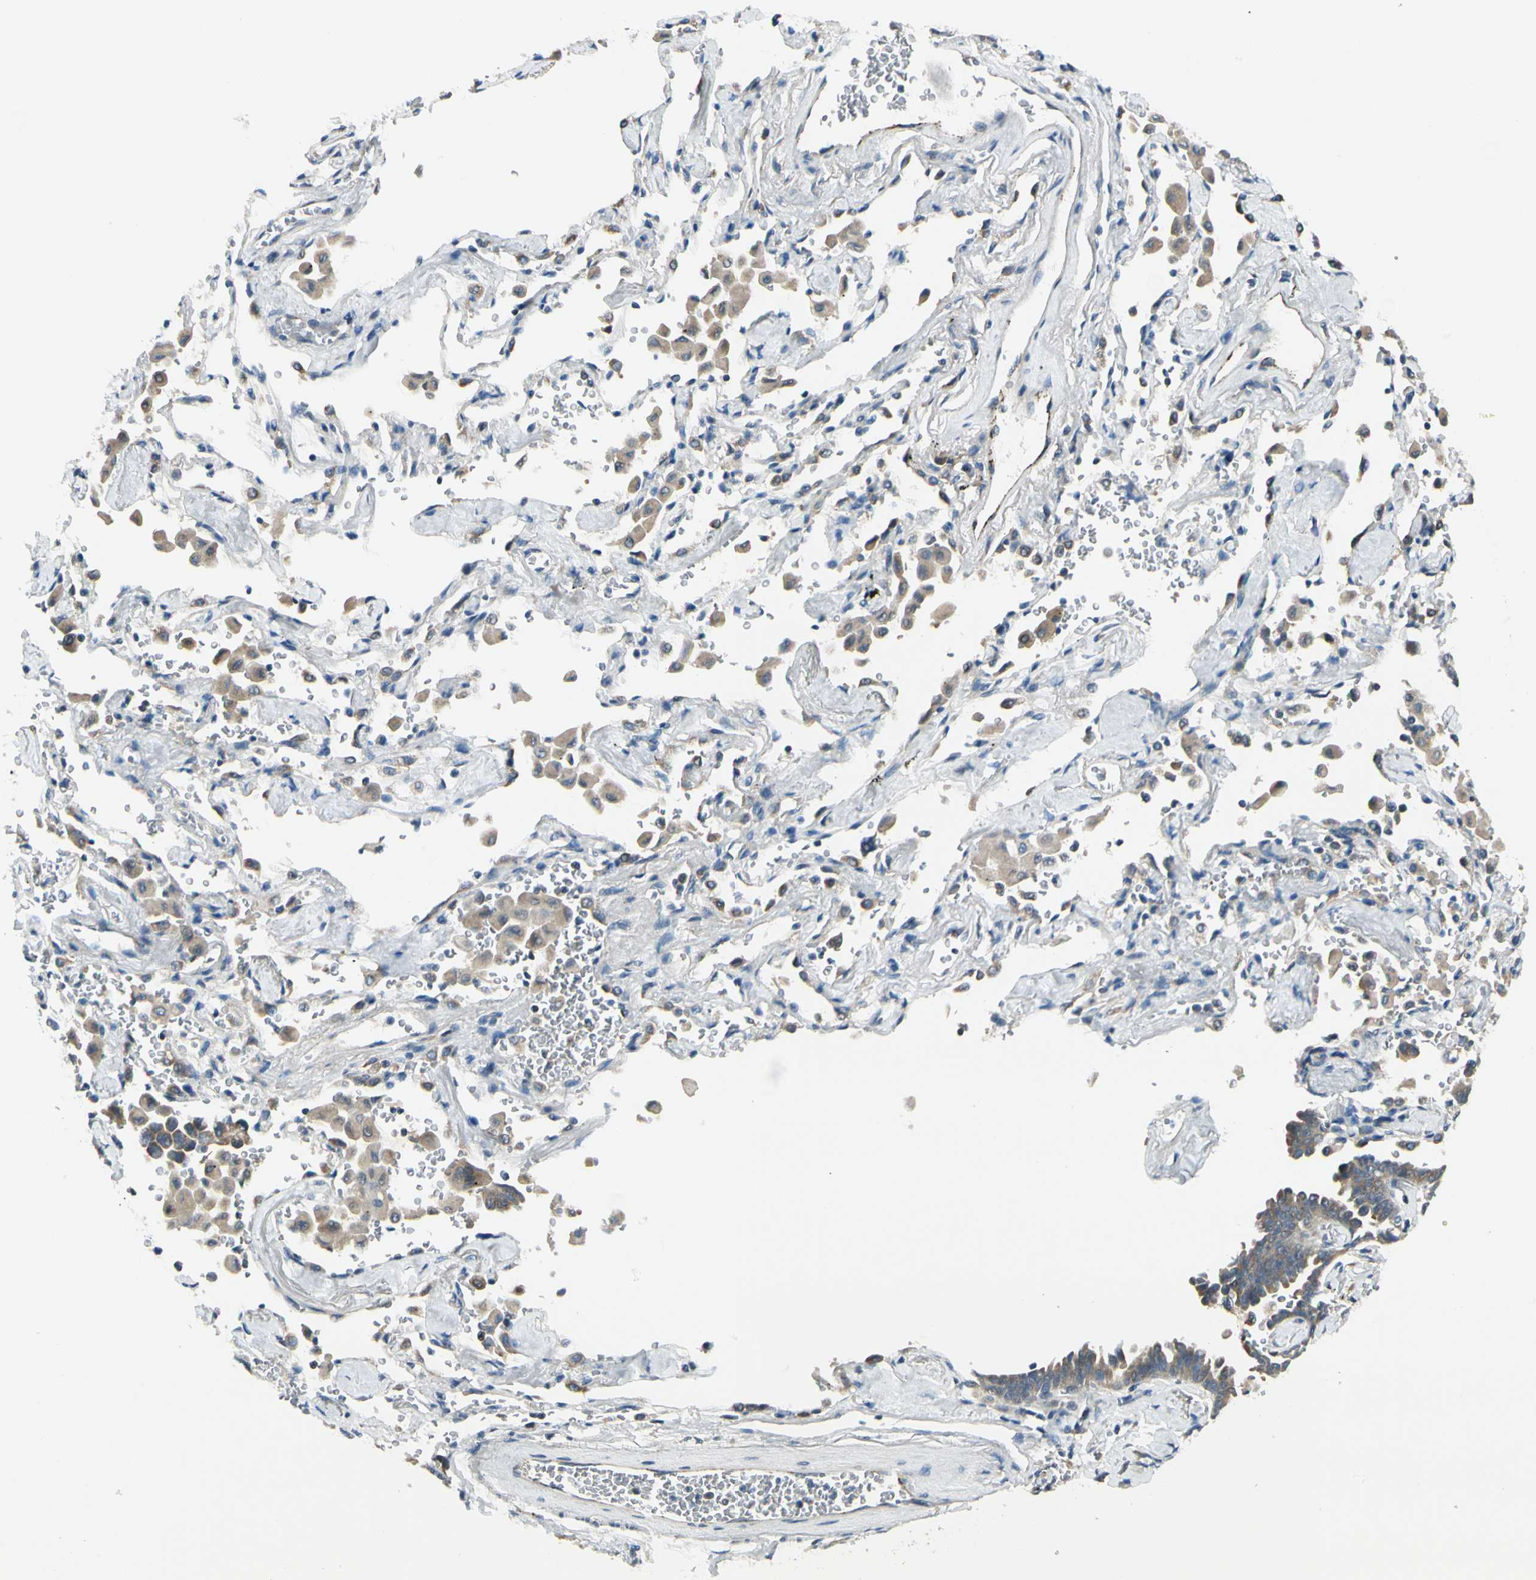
{"staining": {"intensity": "moderate", "quantity": ">75%", "location": "cytoplasmic/membranous"}, "tissue": "lung cancer", "cell_type": "Tumor cells", "image_type": "cancer", "snomed": [{"axis": "morphology", "description": "Adenocarcinoma, NOS"}, {"axis": "topography", "description": "Lung"}], "caption": "Immunohistochemistry micrograph of human lung adenocarcinoma stained for a protein (brown), which demonstrates medium levels of moderate cytoplasmic/membranous expression in about >75% of tumor cells.", "gene": "BNIP1", "patient": {"sex": "female", "age": 64}}